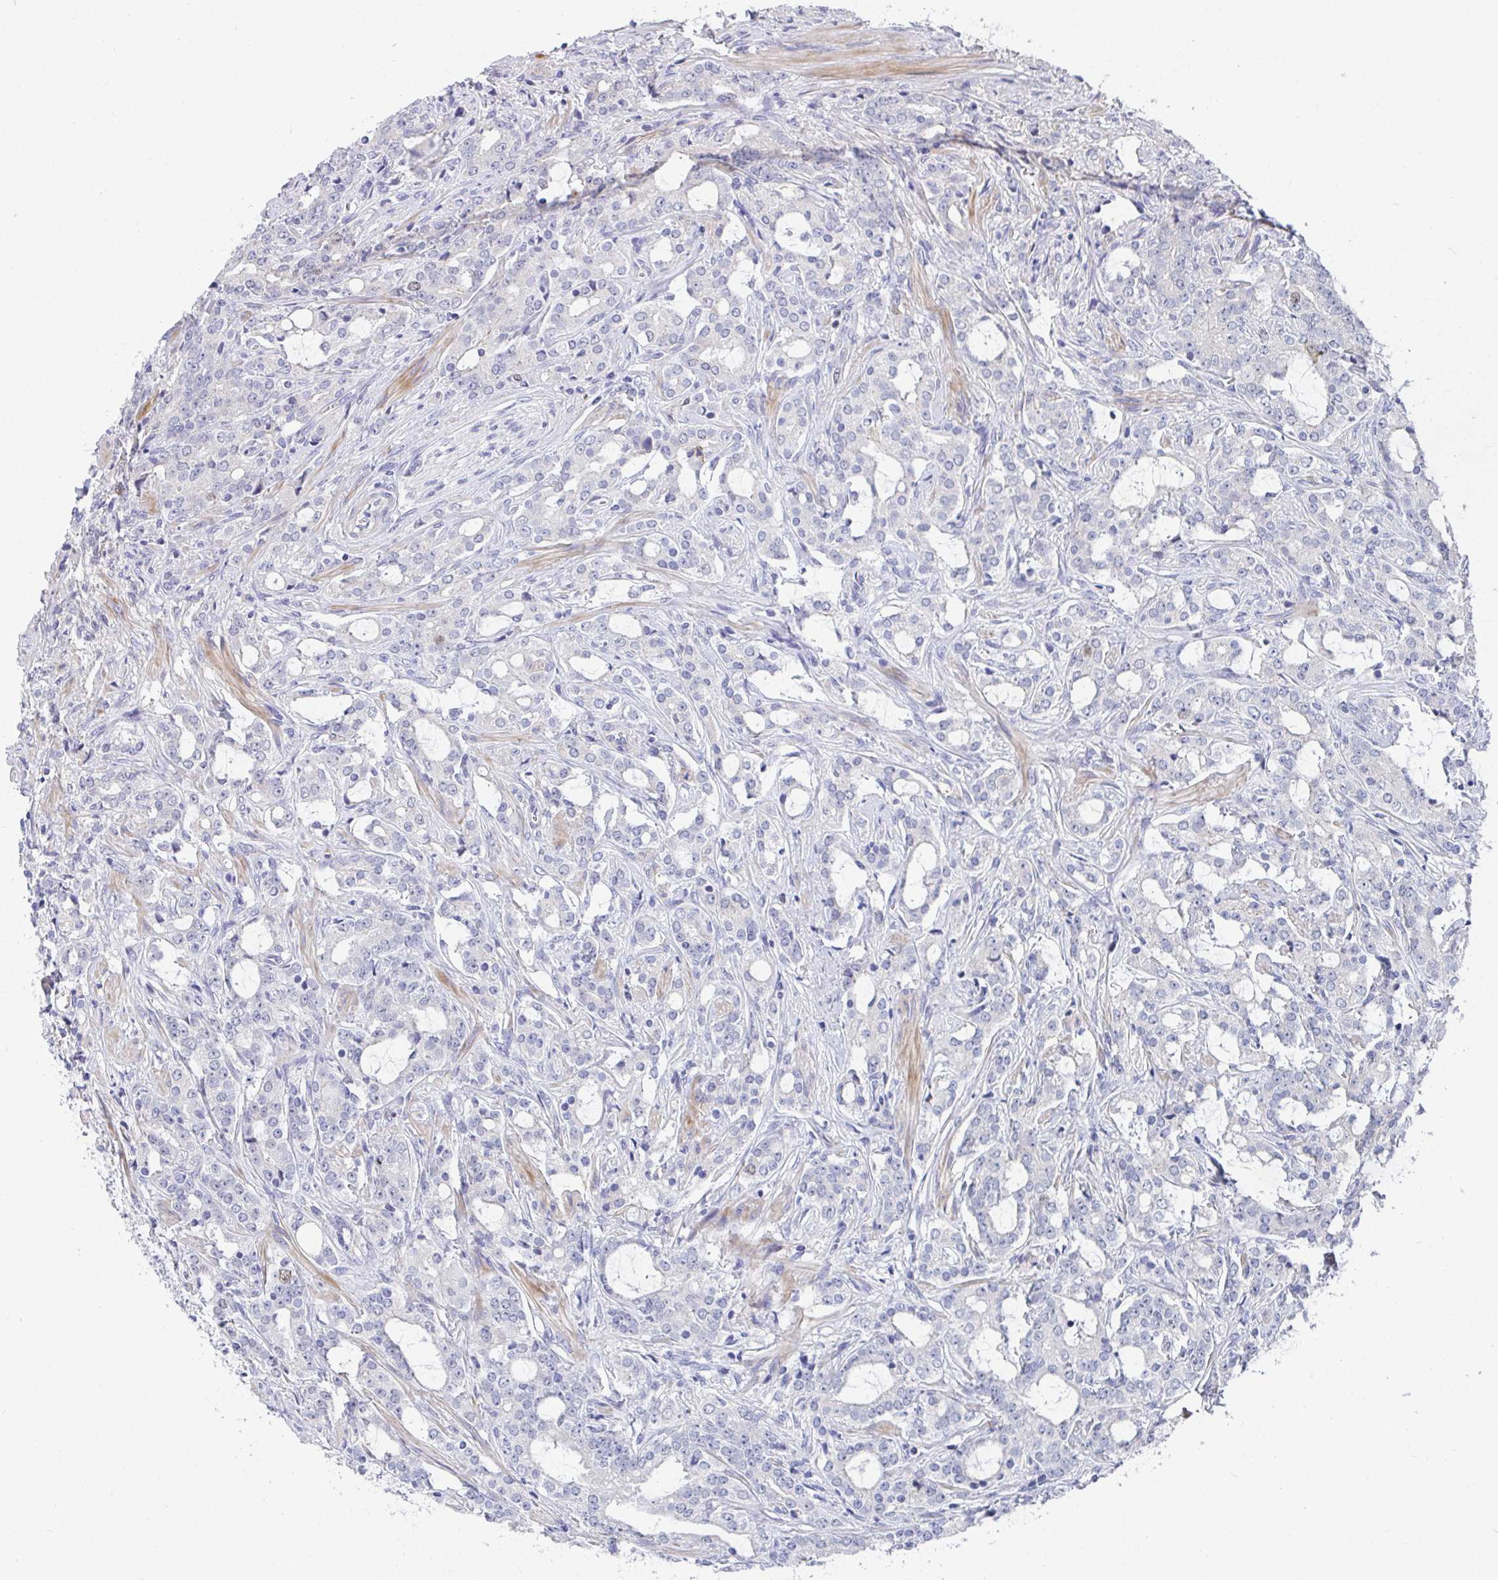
{"staining": {"intensity": "negative", "quantity": "none", "location": "none"}, "tissue": "prostate cancer", "cell_type": "Tumor cells", "image_type": "cancer", "snomed": [{"axis": "morphology", "description": "Adenocarcinoma, Medium grade"}, {"axis": "topography", "description": "Prostate"}], "caption": "Human prostate cancer stained for a protein using IHC displays no staining in tumor cells.", "gene": "ATP5F1C", "patient": {"sex": "male", "age": 57}}